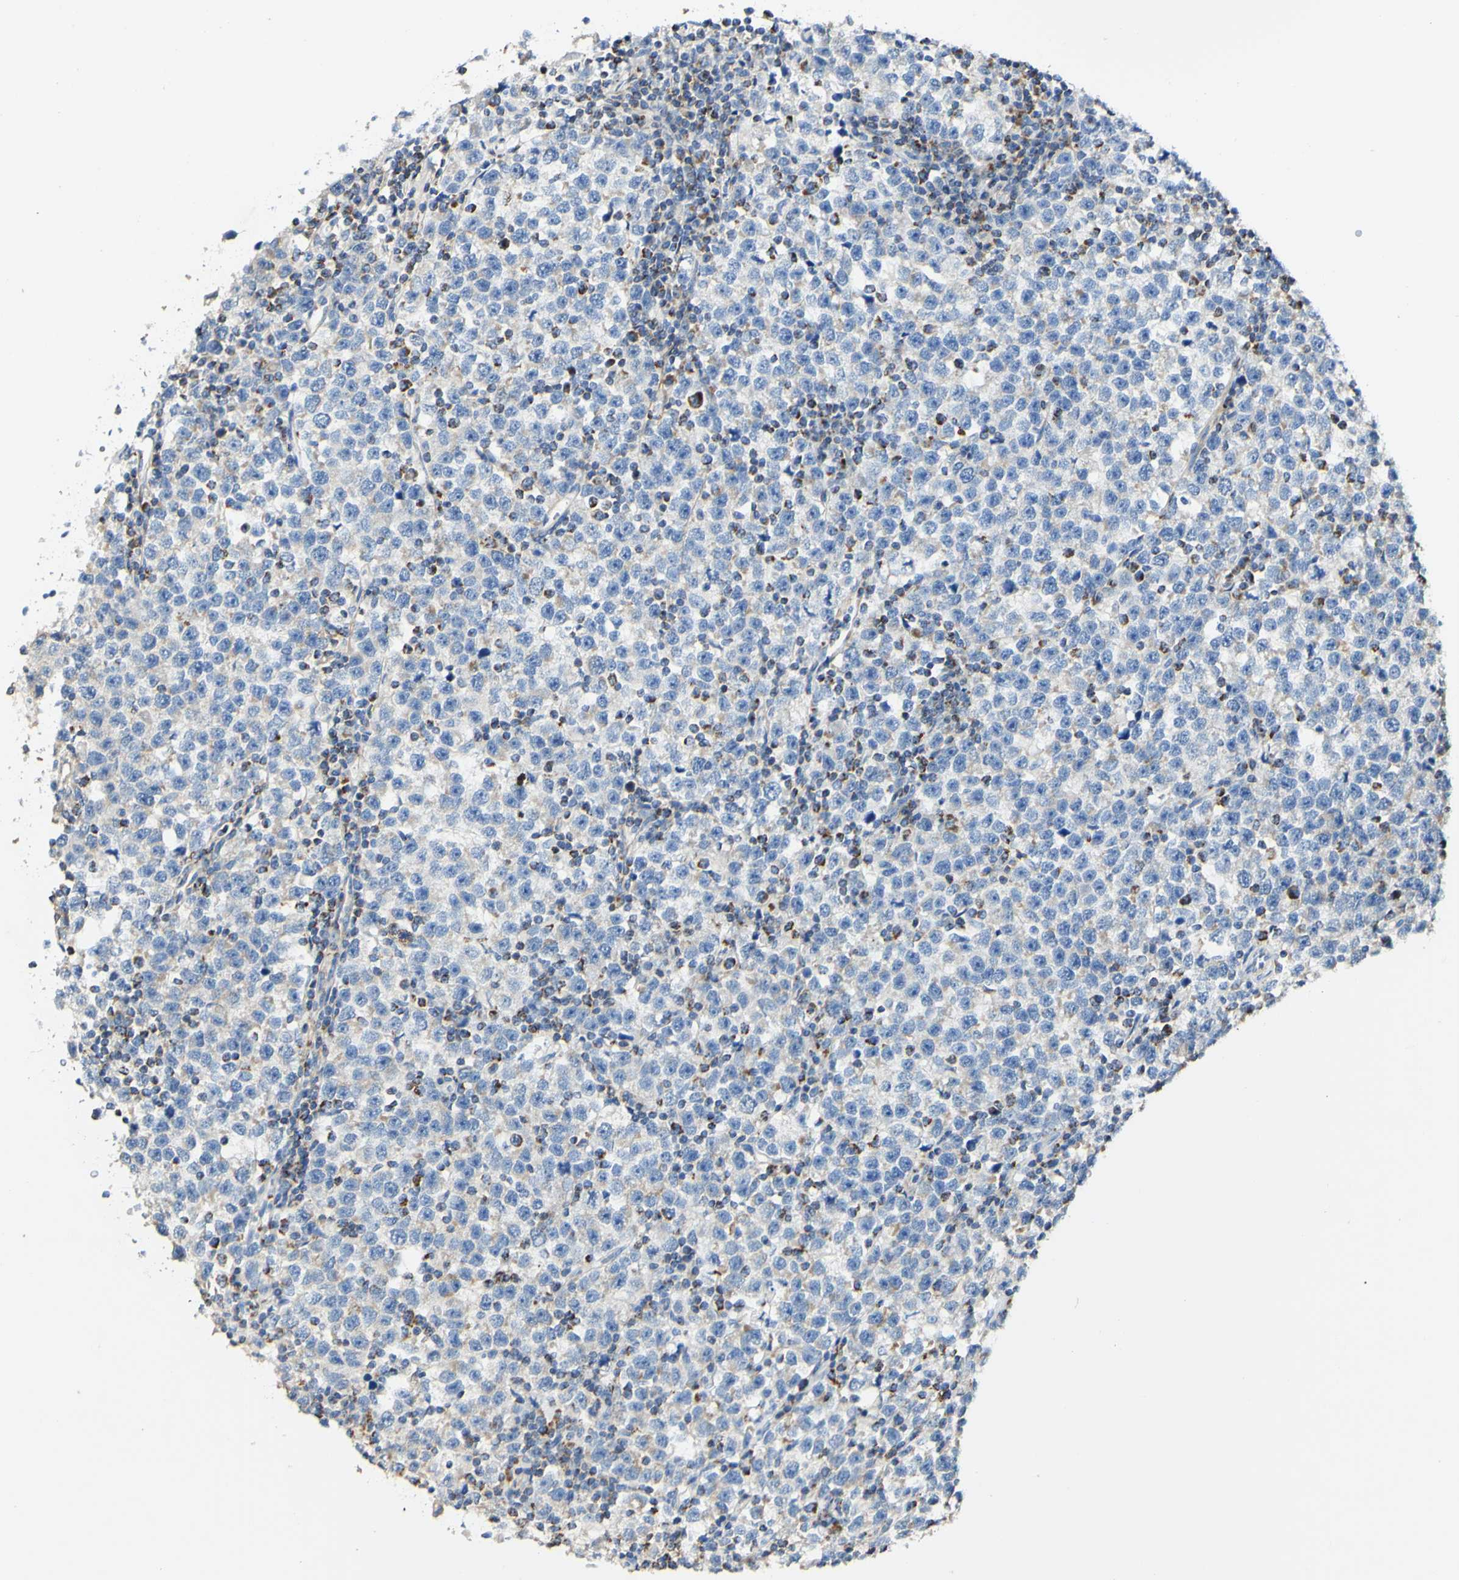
{"staining": {"intensity": "negative", "quantity": "none", "location": "none"}, "tissue": "testis cancer", "cell_type": "Tumor cells", "image_type": "cancer", "snomed": [{"axis": "morphology", "description": "Seminoma, NOS"}, {"axis": "topography", "description": "Testis"}], "caption": "Tumor cells are negative for brown protein staining in testis cancer.", "gene": "OXCT1", "patient": {"sex": "male", "age": 43}}